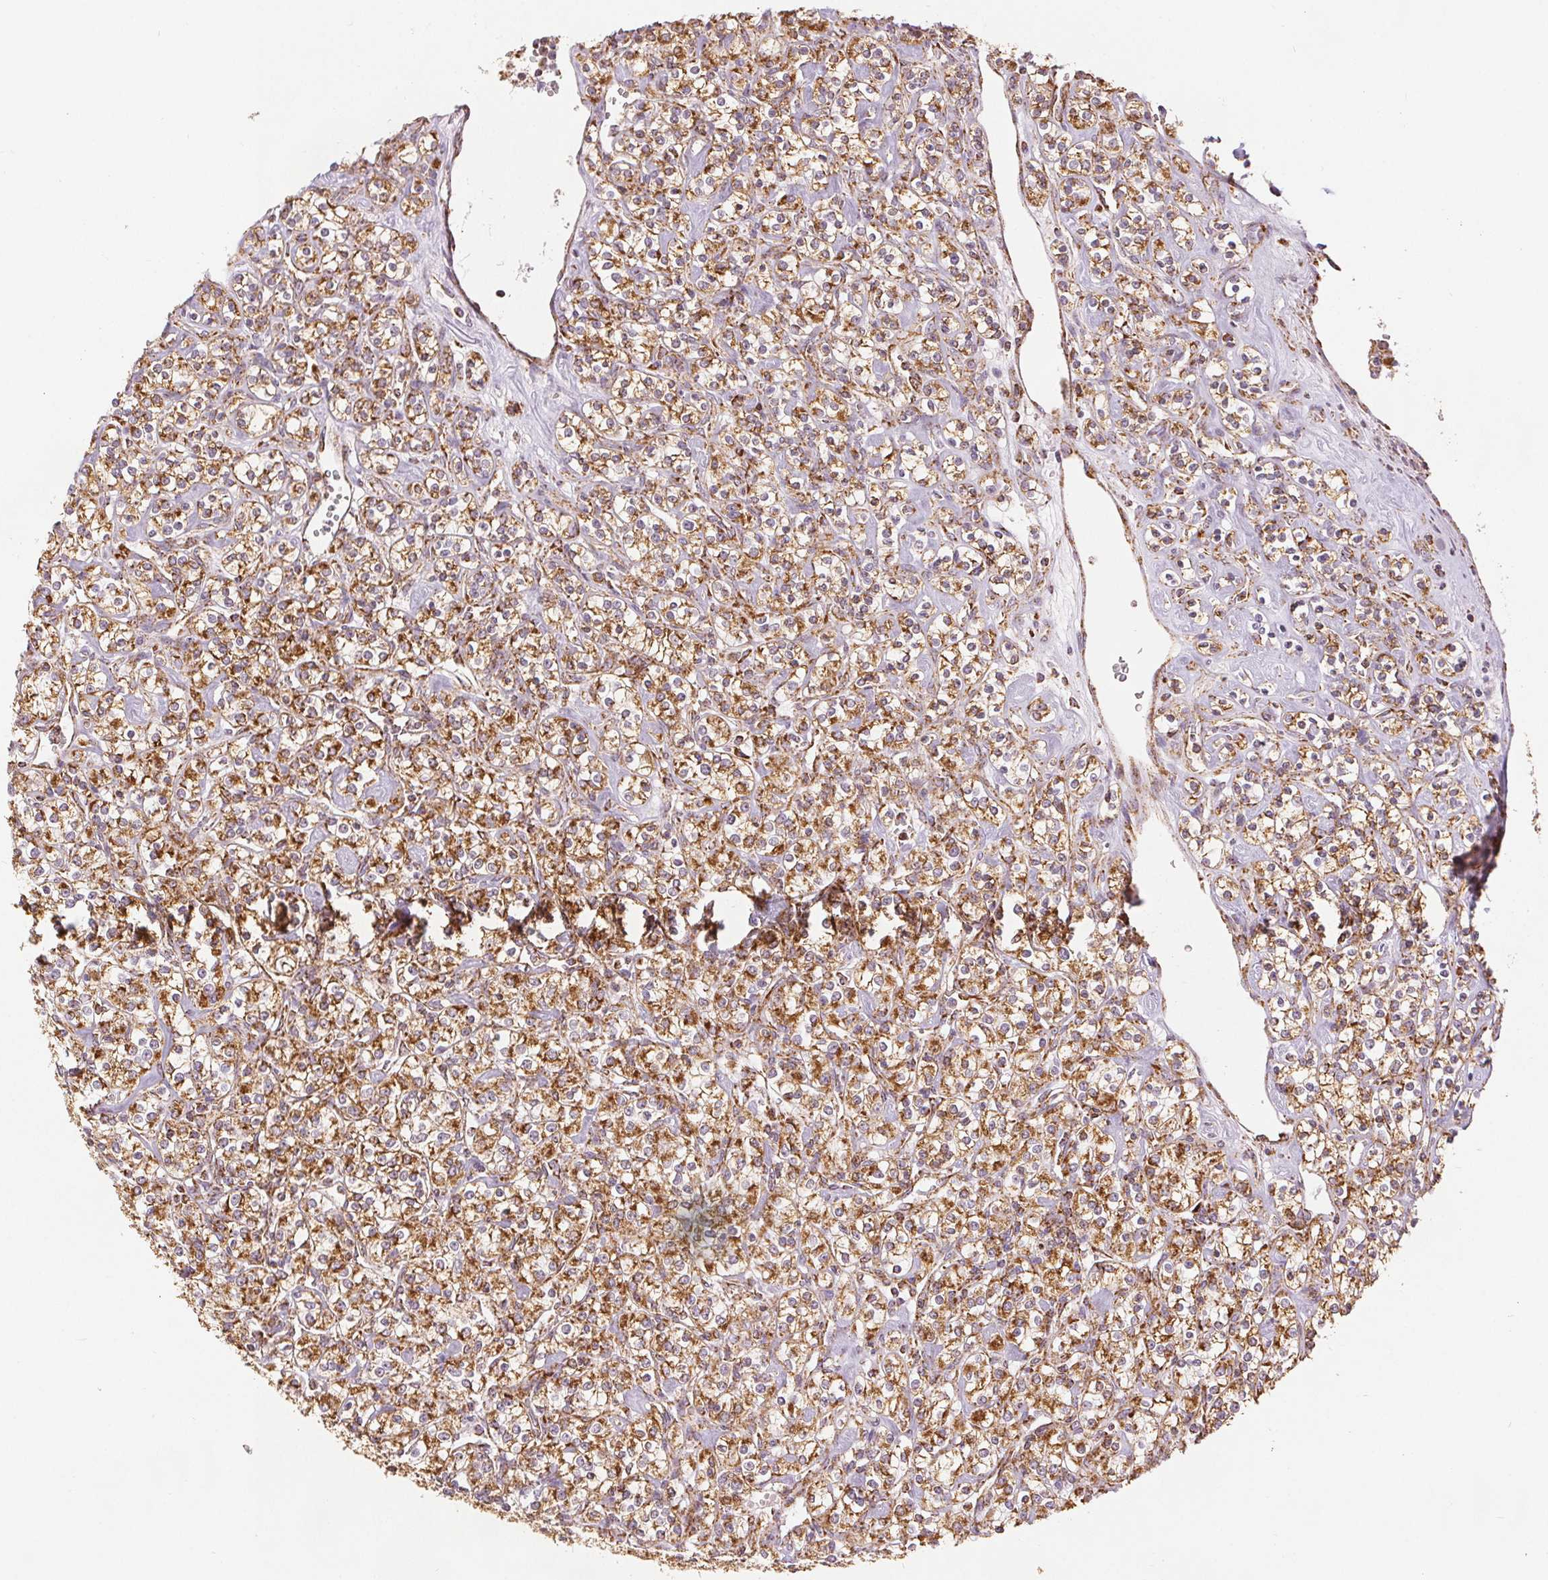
{"staining": {"intensity": "moderate", "quantity": ">75%", "location": "cytoplasmic/membranous"}, "tissue": "renal cancer", "cell_type": "Tumor cells", "image_type": "cancer", "snomed": [{"axis": "morphology", "description": "Adenocarcinoma, NOS"}, {"axis": "topography", "description": "Kidney"}], "caption": "There is medium levels of moderate cytoplasmic/membranous expression in tumor cells of renal adenocarcinoma, as demonstrated by immunohistochemical staining (brown color).", "gene": "SDHB", "patient": {"sex": "male", "age": 77}}